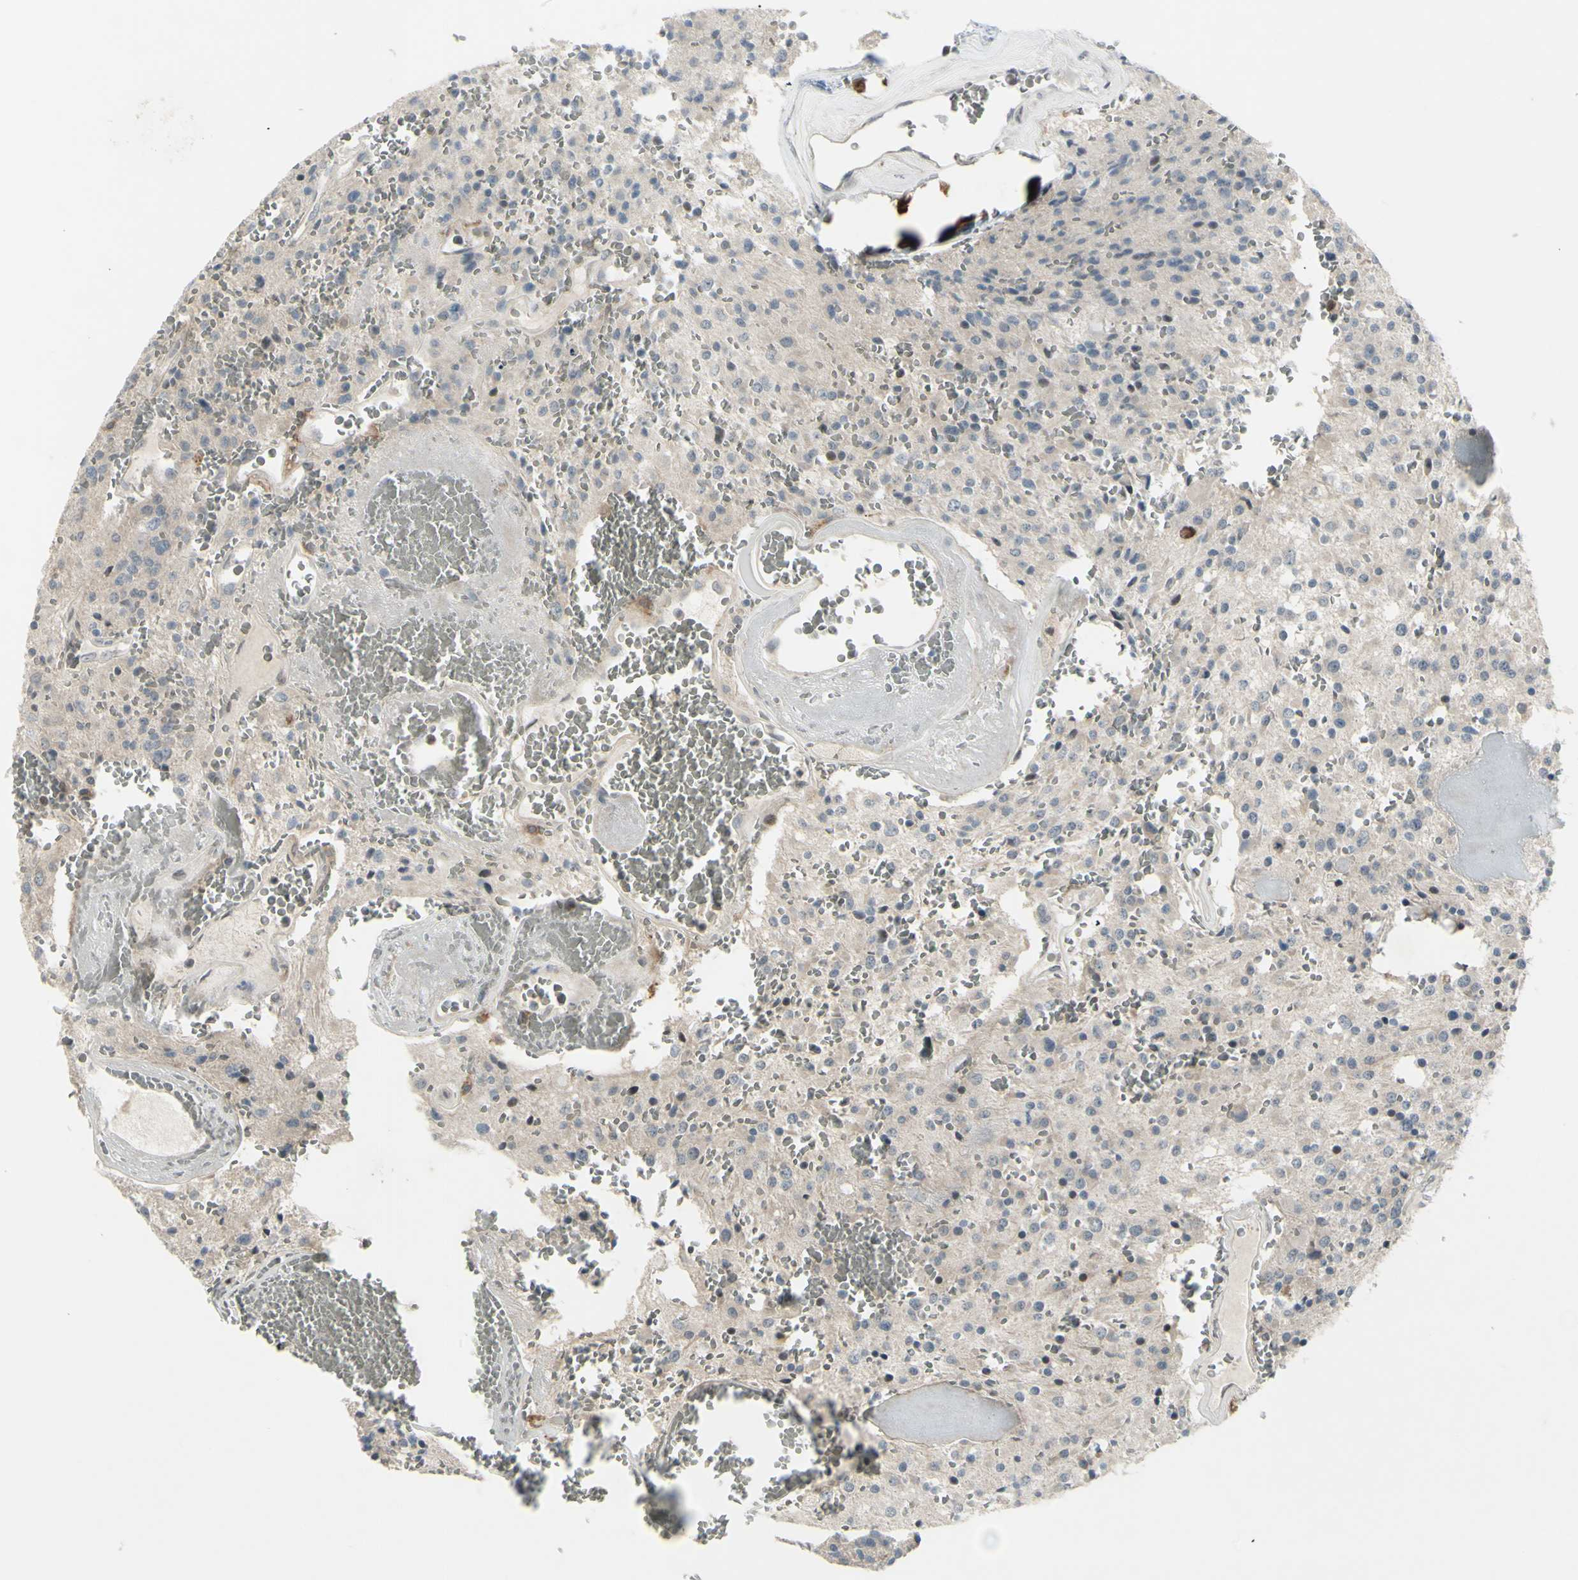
{"staining": {"intensity": "negative", "quantity": "none", "location": "none"}, "tissue": "glioma", "cell_type": "Tumor cells", "image_type": "cancer", "snomed": [{"axis": "morphology", "description": "Glioma, malignant, Low grade"}, {"axis": "topography", "description": "Brain"}], "caption": "This is an immunohistochemistry photomicrograph of malignant glioma (low-grade). There is no expression in tumor cells.", "gene": "ETNK1", "patient": {"sex": "male", "age": 58}}